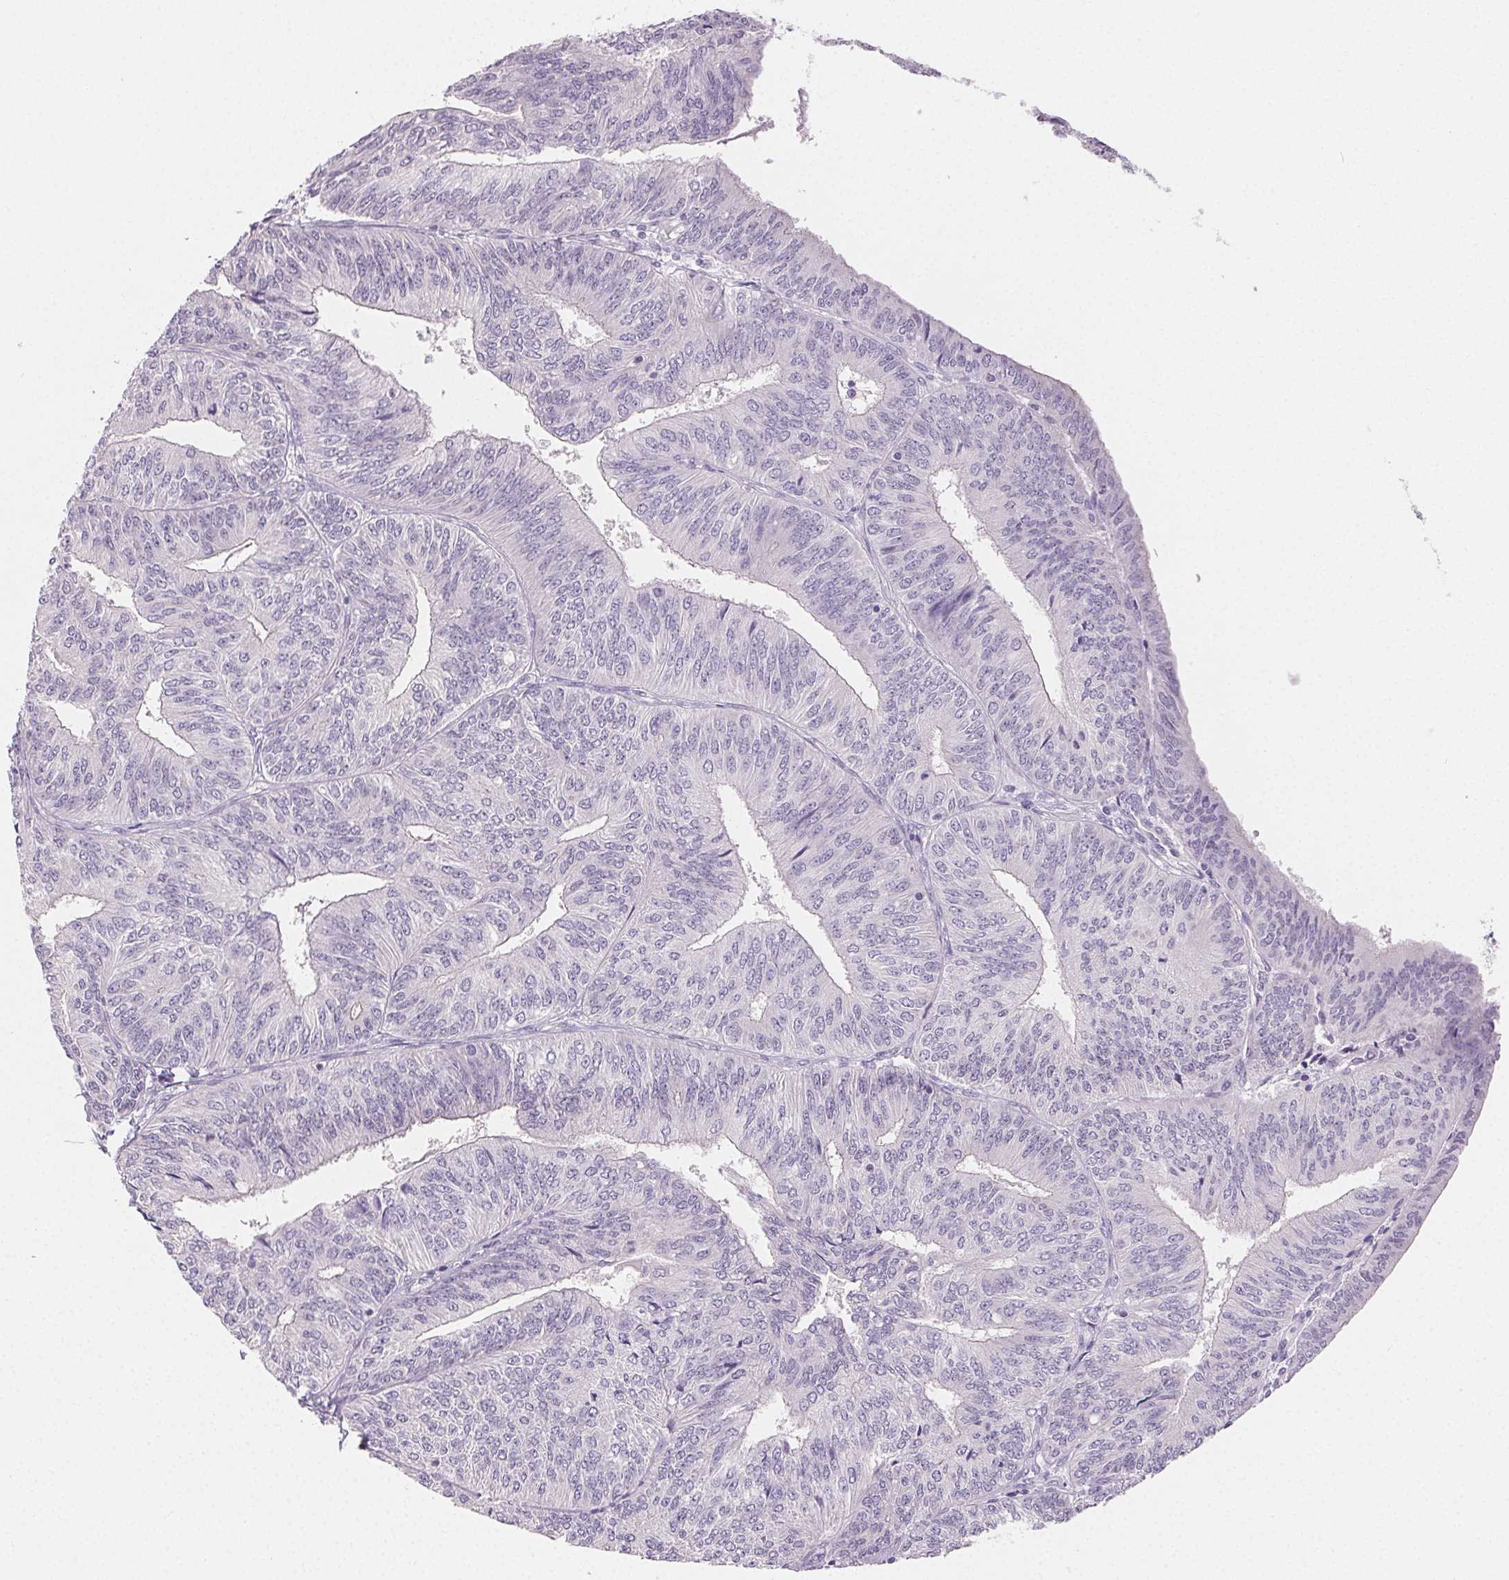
{"staining": {"intensity": "negative", "quantity": "none", "location": "none"}, "tissue": "endometrial cancer", "cell_type": "Tumor cells", "image_type": "cancer", "snomed": [{"axis": "morphology", "description": "Adenocarcinoma, NOS"}, {"axis": "topography", "description": "Endometrium"}], "caption": "A micrograph of human endometrial adenocarcinoma is negative for staining in tumor cells. (DAB immunohistochemistry, high magnification).", "gene": "SFTPD", "patient": {"sex": "female", "age": 58}}